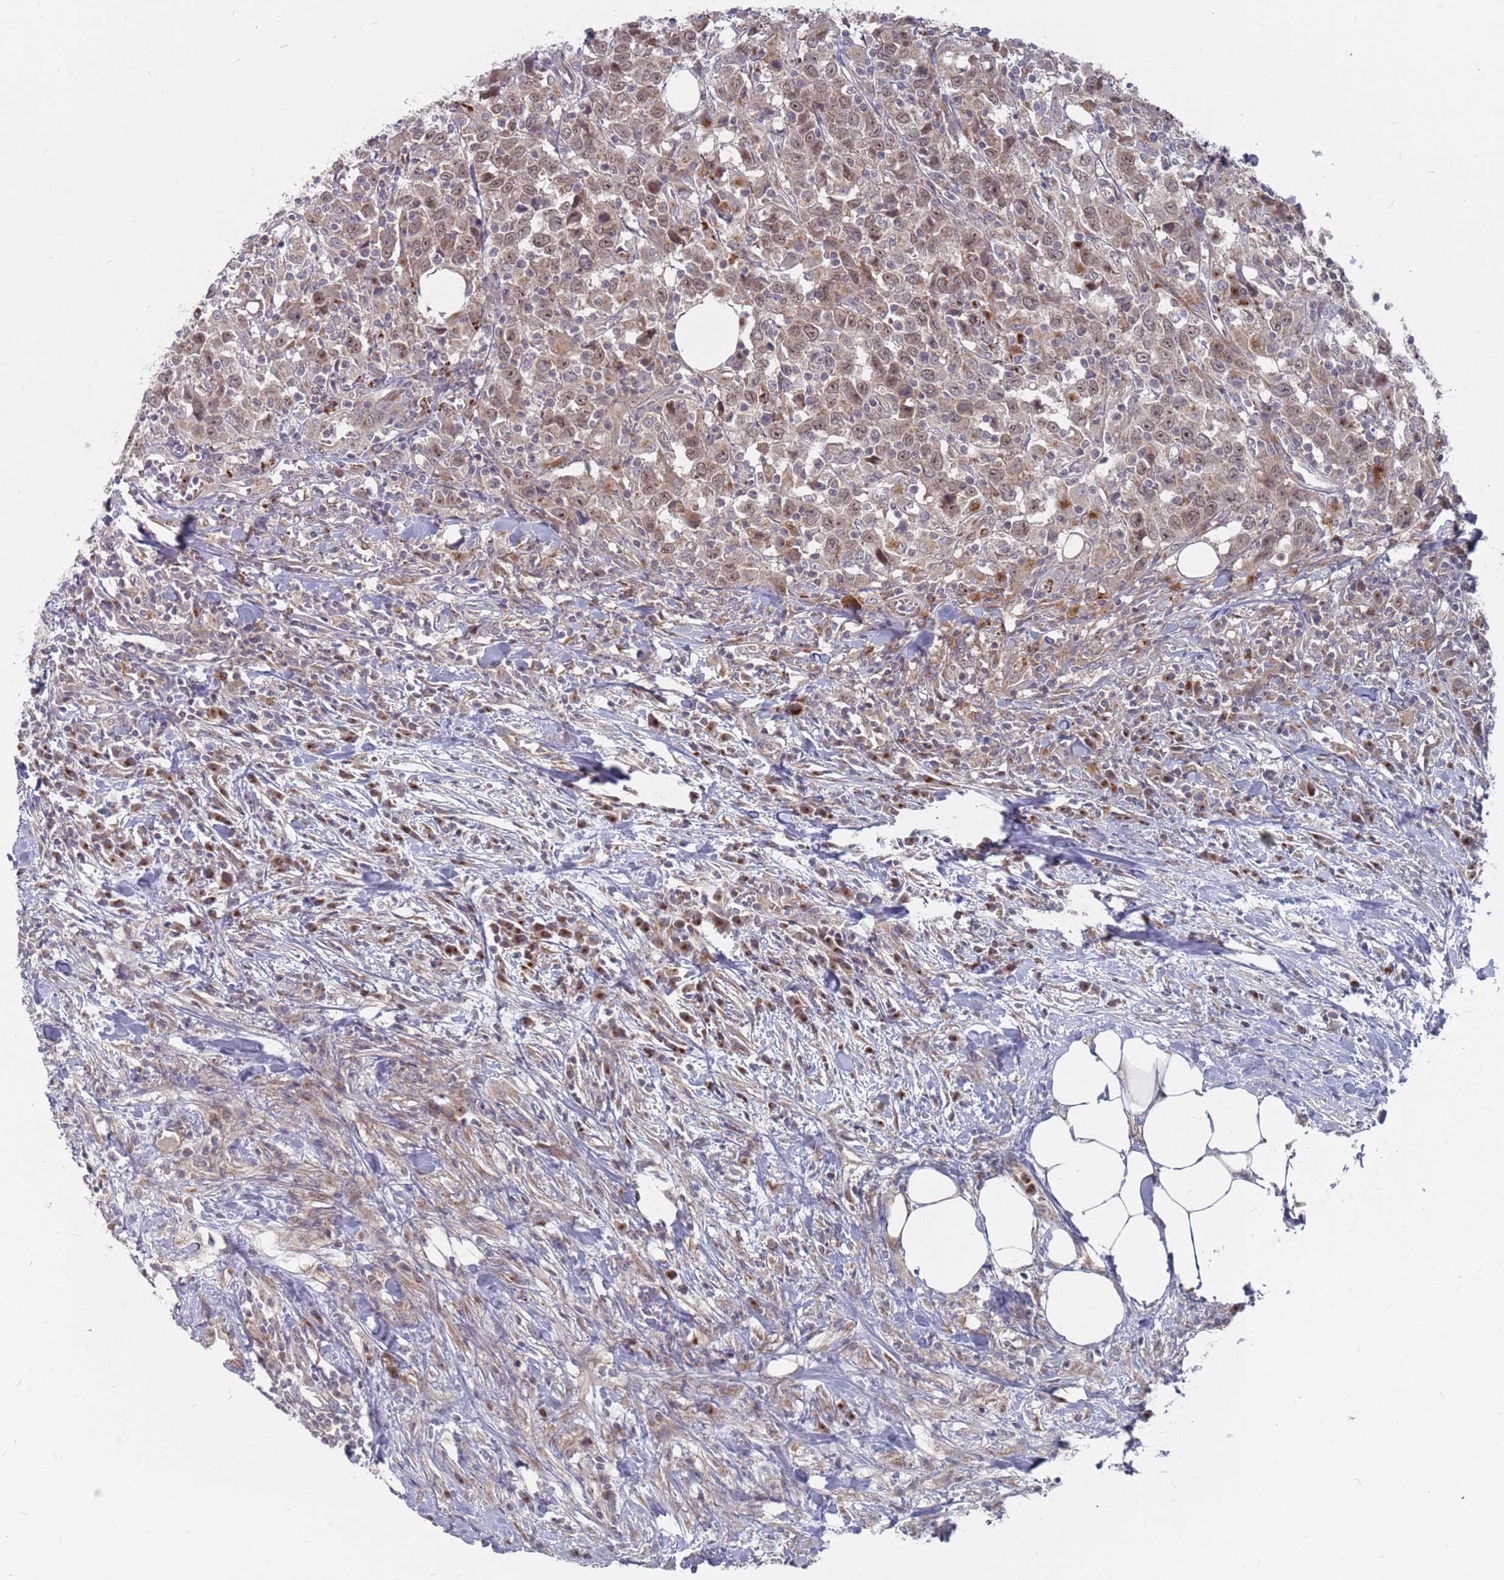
{"staining": {"intensity": "moderate", "quantity": ">75%", "location": "cytoplasmic/membranous"}, "tissue": "urothelial cancer", "cell_type": "Tumor cells", "image_type": "cancer", "snomed": [{"axis": "morphology", "description": "Urothelial carcinoma, High grade"}, {"axis": "topography", "description": "Urinary bladder"}], "caption": "High-grade urothelial carcinoma was stained to show a protein in brown. There is medium levels of moderate cytoplasmic/membranous expression in approximately >75% of tumor cells.", "gene": "FMO4", "patient": {"sex": "male", "age": 61}}